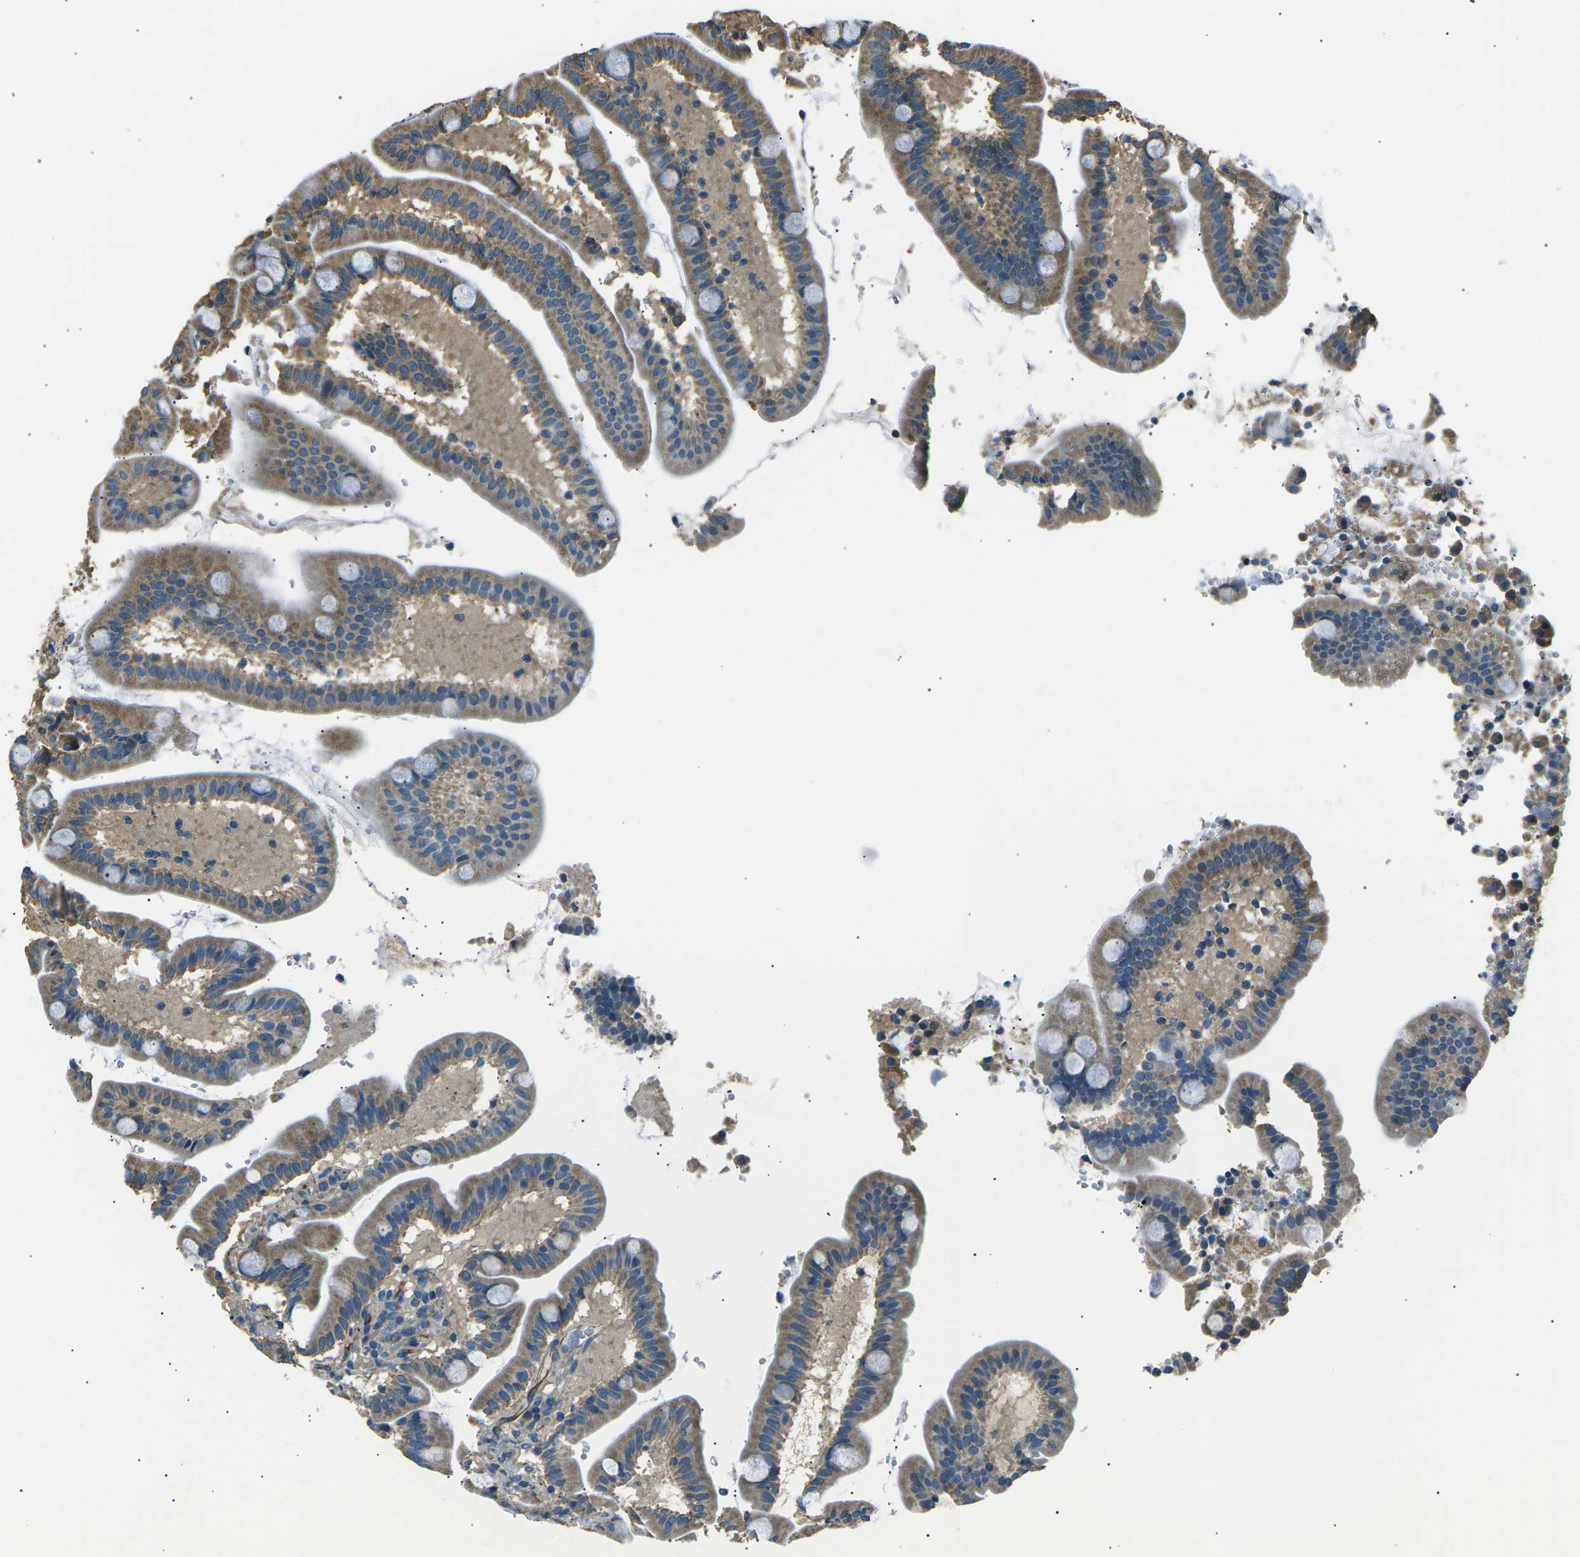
{"staining": {"intensity": "moderate", "quantity": ">75%", "location": "cytoplasmic/membranous"}, "tissue": "duodenum", "cell_type": "Glandular cells", "image_type": "normal", "snomed": [{"axis": "morphology", "description": "Normal tissue, NOS"}, {"axis": "topography", "description": "Duodenum"}], "caption": "Duodenum stained for a protein reveals moderate cytoplasmic/membranous positivity in glandular cells.", "gene": "SLK", "patient": {"sex": "male", "age": 54}}